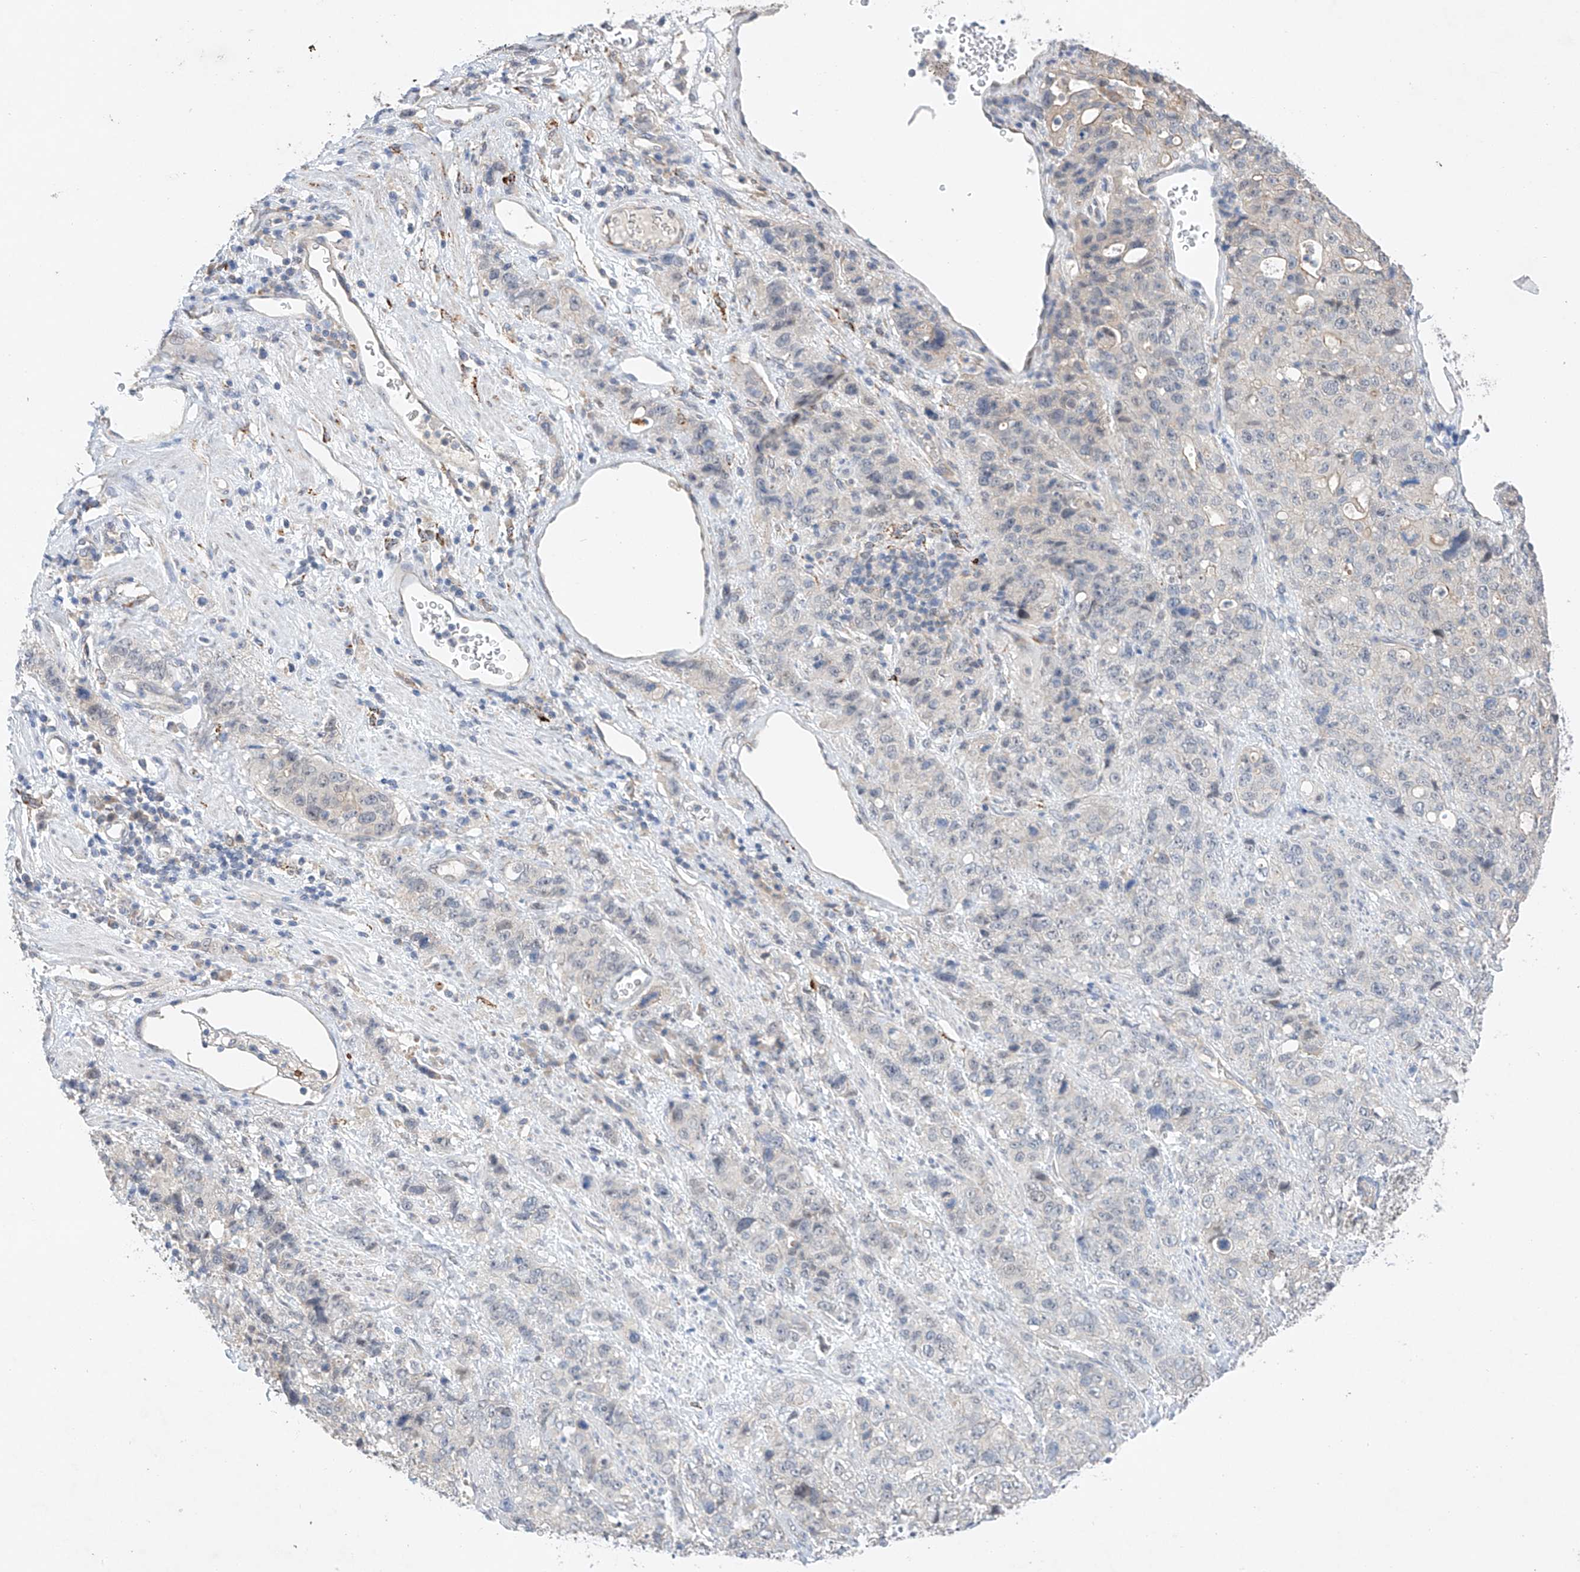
{"staining": {"intensity": "negative", "quantity": "none", "location": "none"}, "tissue": "stomach cancer", "cell_type": "Tumor cells", "image_type": "cancer", "snomed": [{"axis": "morphology", "description": "Adenocarcinoma, NOS"}, {"axis": "topography", "description": "Stomach"}], "caption": "A high-resolution histopathology image shows IHC staining of stomach adenocarcinoma, which demonstrates no significant expression in tumor cells.", "gene": "IL22RA2", "patient": {"sex": "male", "age": 48}}